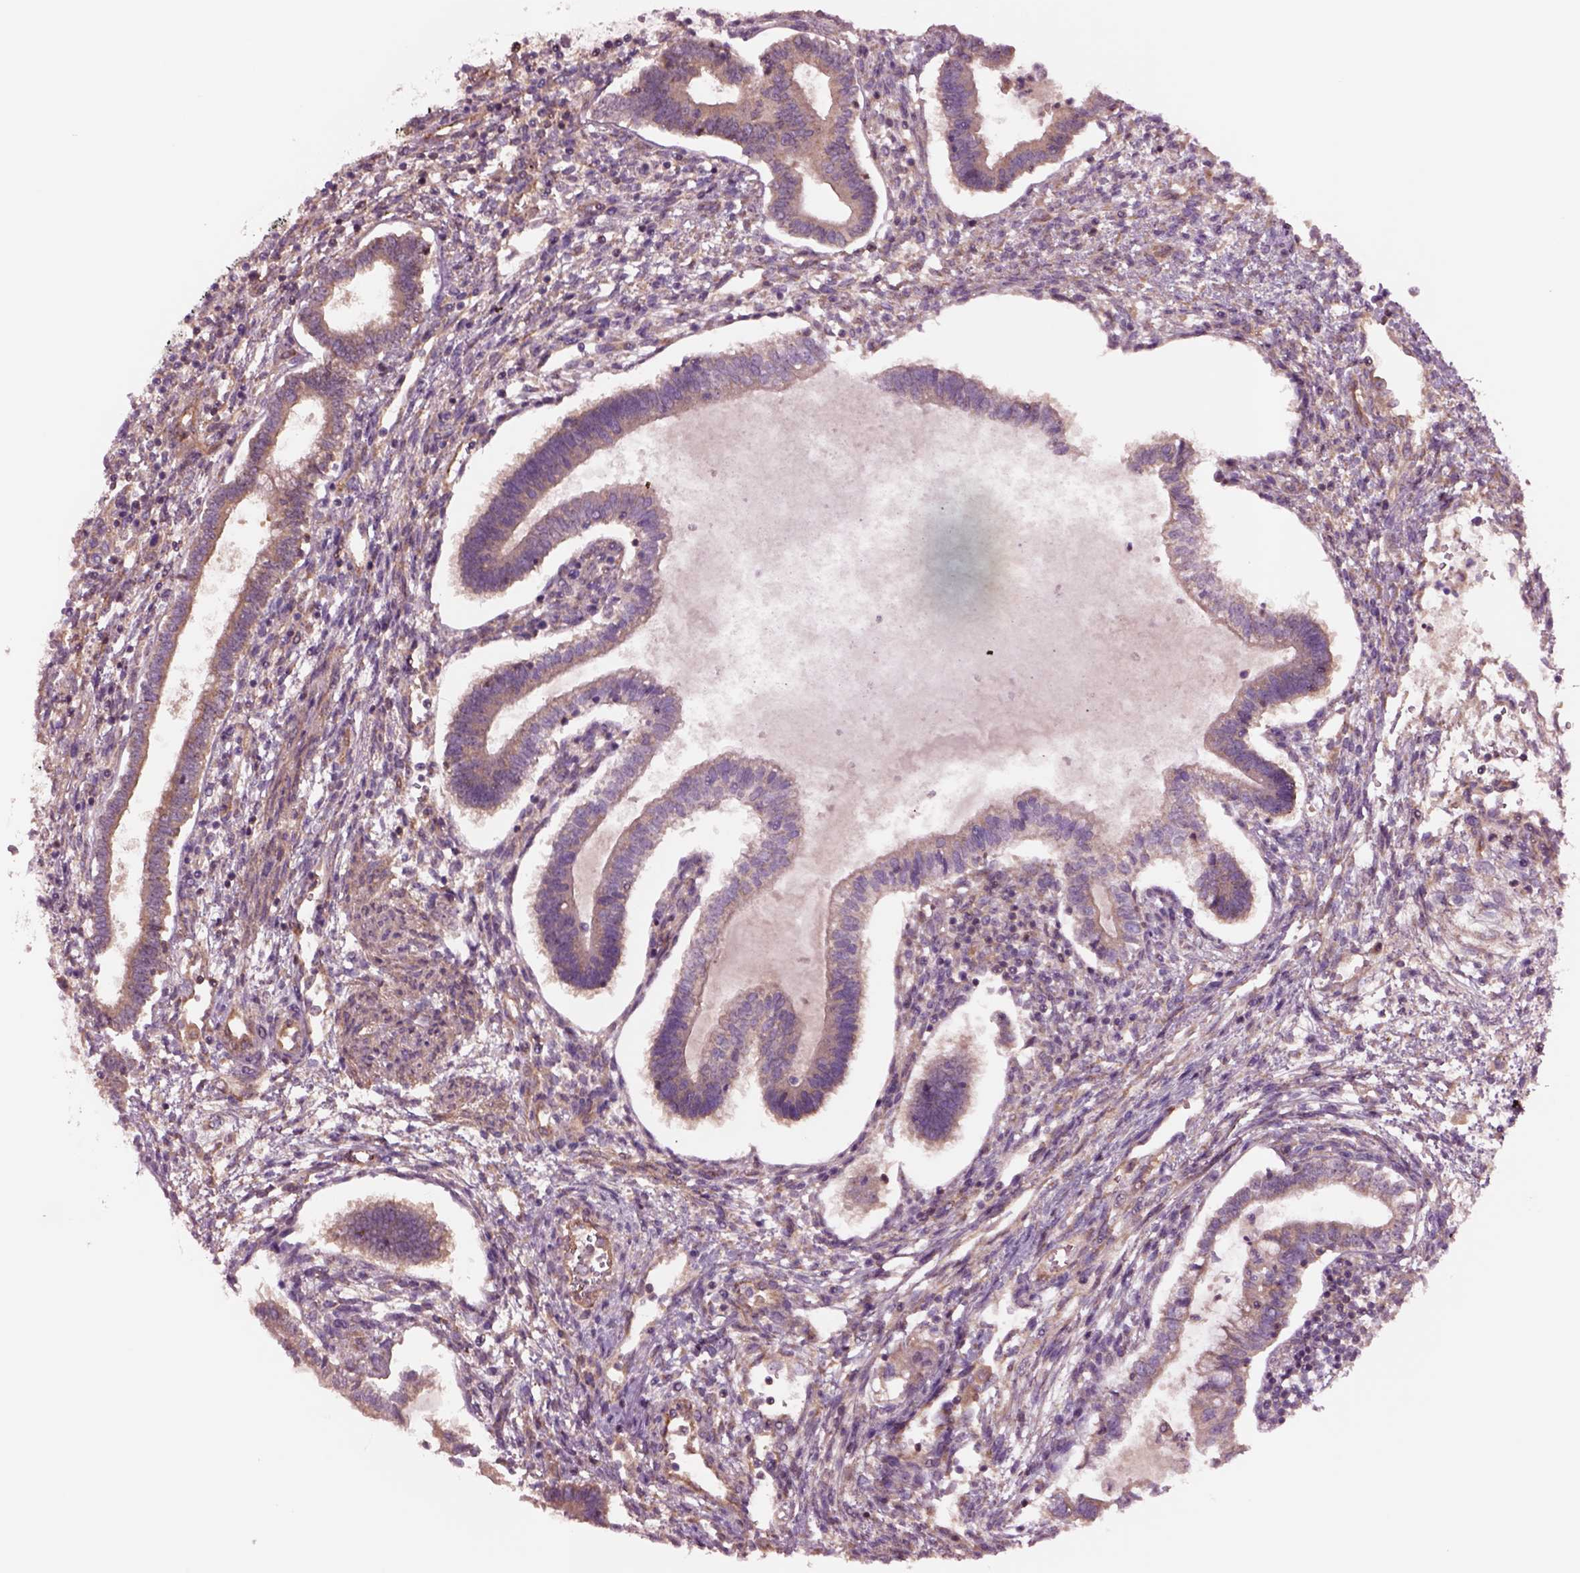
{"staining": {"intensity": "moderate", "quantity": "25%-75%", "location": "cytoplasmic/membranous"}, "tissue": "testis cancer", "cell_type": "Tumor cells", "image_type": "cancer", "snomed": [{"axis": "morphology", "description": "Carcinoma, Embryonal, NOS"}, {"axis": "topography", "description": "Testis"}], "caption": "The image displays a brown stain indicating the presence of a protein in the cytoplasmic/membranous of tumor cells in testis cancer.", "gene": "HTR1B", "patient": {"sex": "male", "age": 37}}